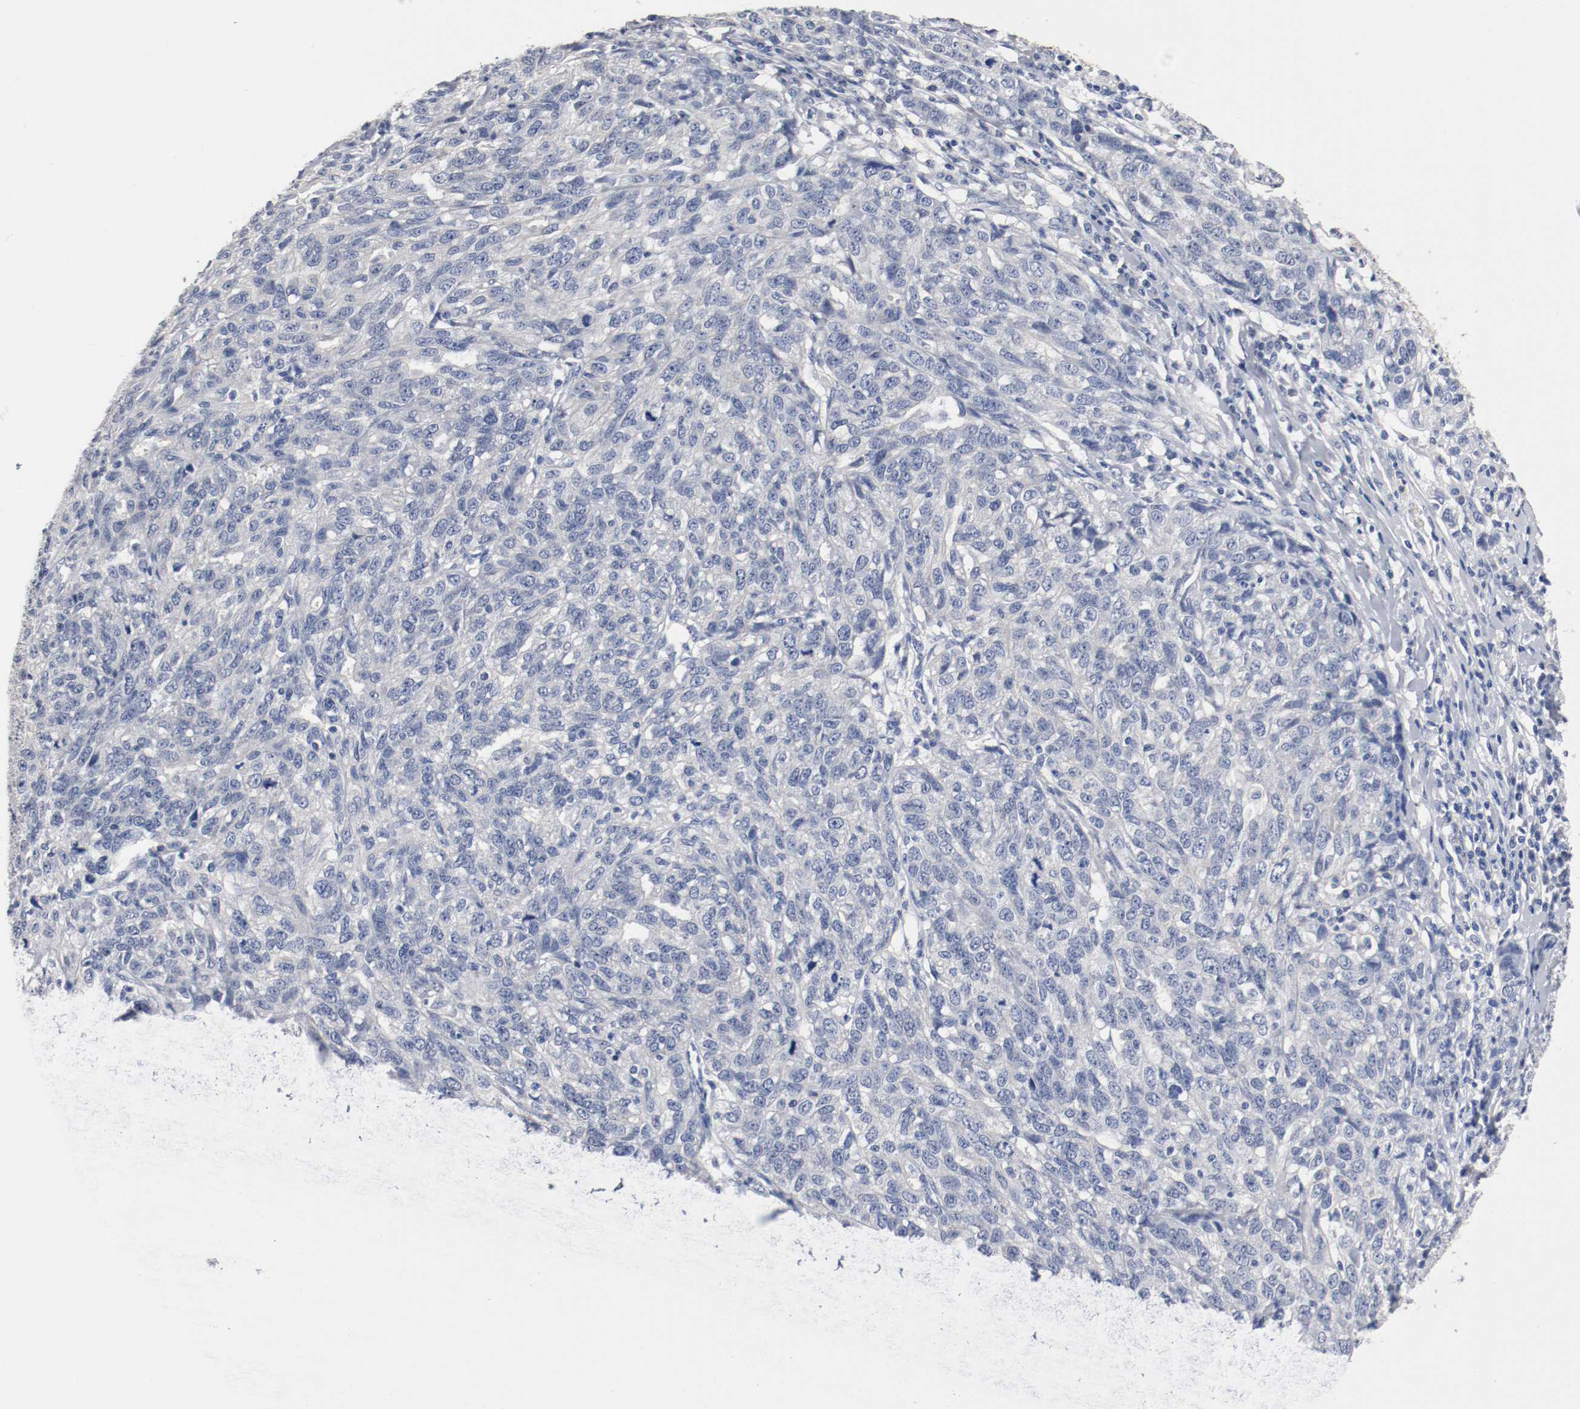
{"staining": {"intensity": "negative", "quantity": "none", "location": "none"}, "tissue": "ovarian cancer", "cell_type": "Tumor cells", "image_type": "cancer", "snomed": [{"axis": "morphology", "description": "Cystadenocarcinoma, serous, NOS"}, {"axis": "topography", "description": "Ovary"}], "caption": "This is an immunohistochemistry (IHC) photomicrograph of human serous cystadenocarcinoma (ovarian). There is no expression in tumor cells.", "gene": "TNC", "patient": {"sex": "female", "age": 71}}